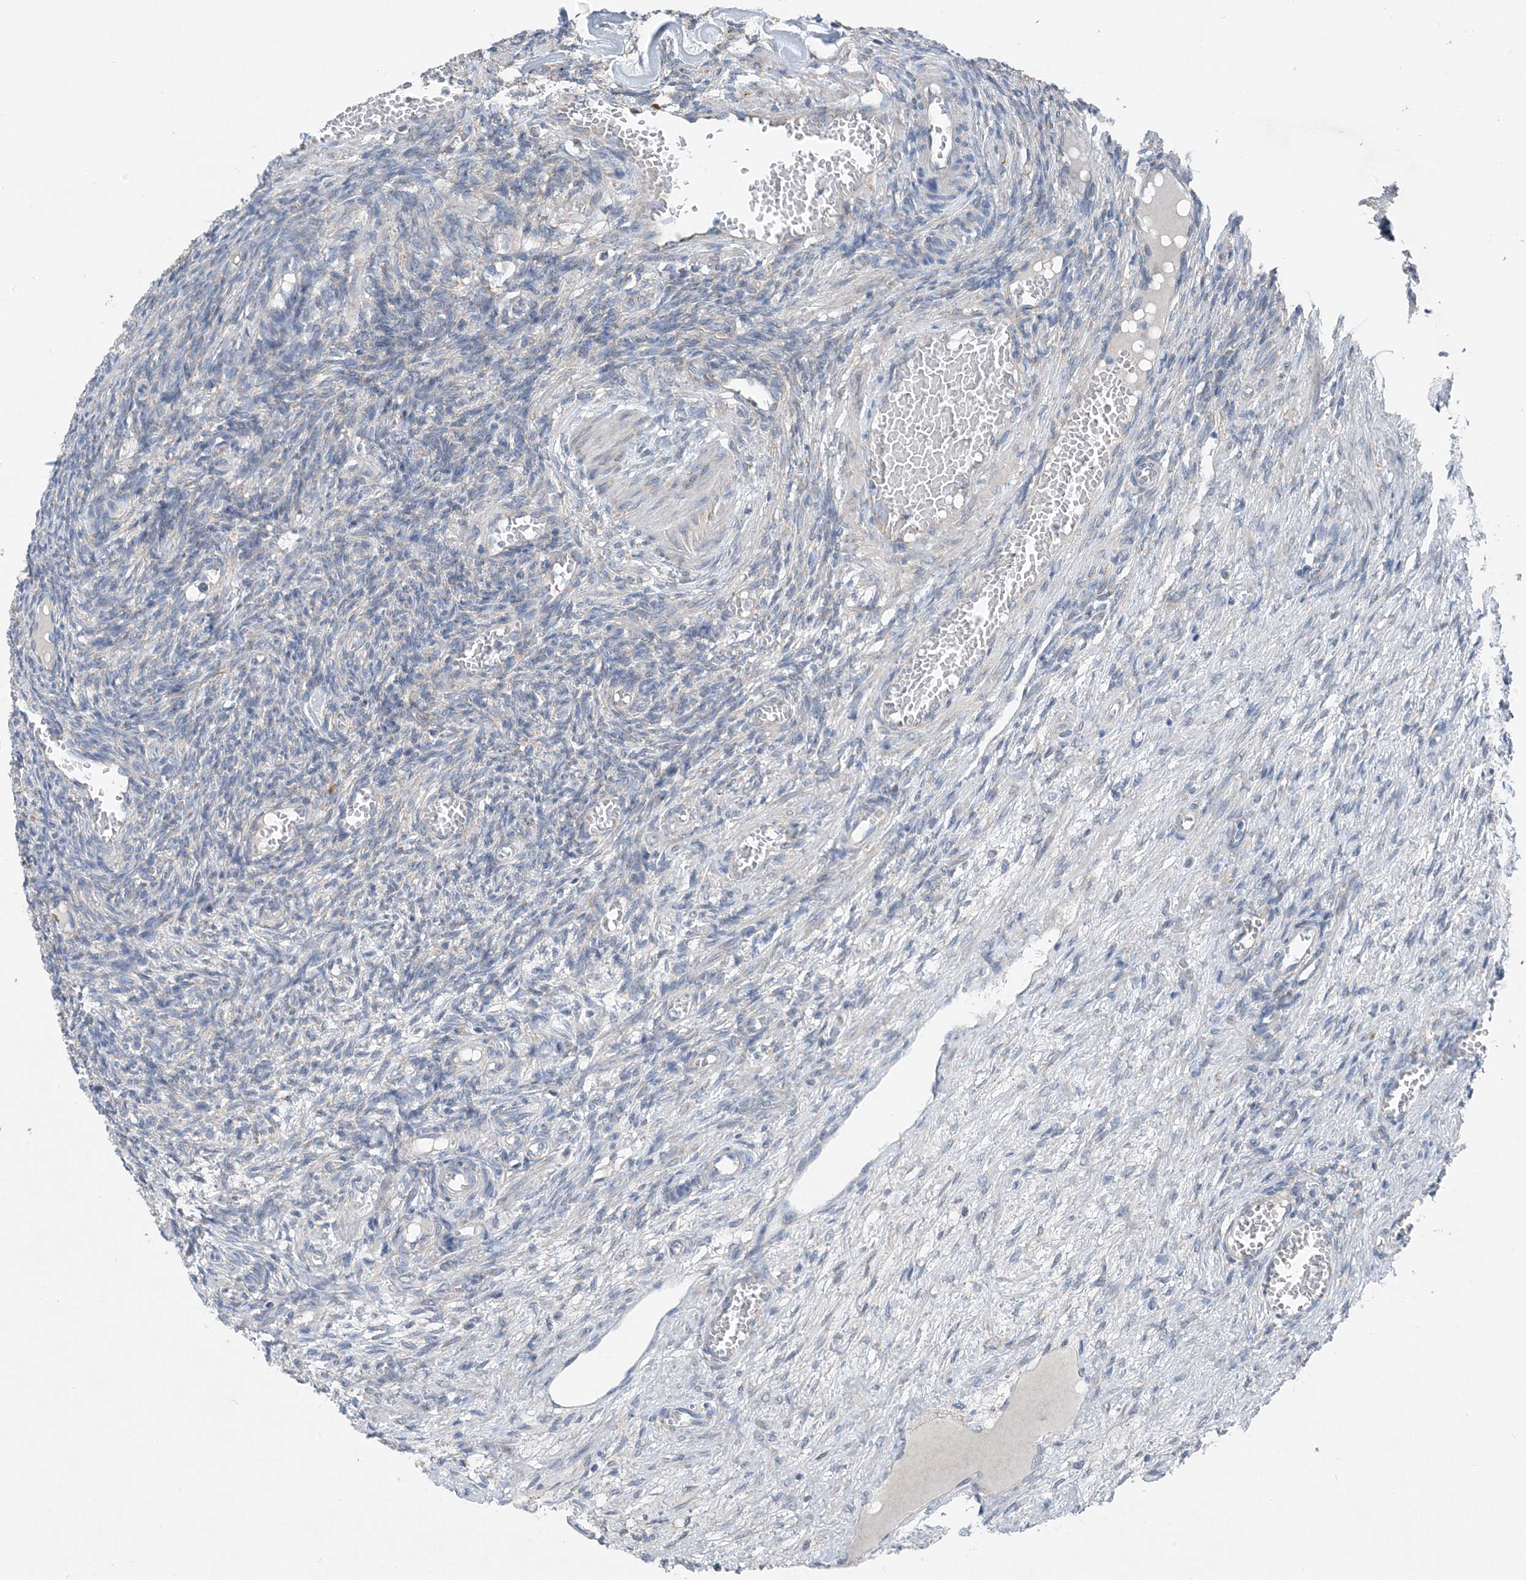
{"staining": {"intensity": "negative", "quantity": "none", "location": "none"}, "tissue": "ovary", "cell_type": "Ovarian stroma cells", "image_type": "normal", "snomed": [{"axis": "morphology", "description": "Normal tissue, NOS"}, {"axis": "topography", "description": "Ovary"}], "caption": "IHC of unremarkable human ovary shows no positivity in ovarian stroma cells.", "gene": "DHX30", "patient": {"sex": "female", "age": 27}}